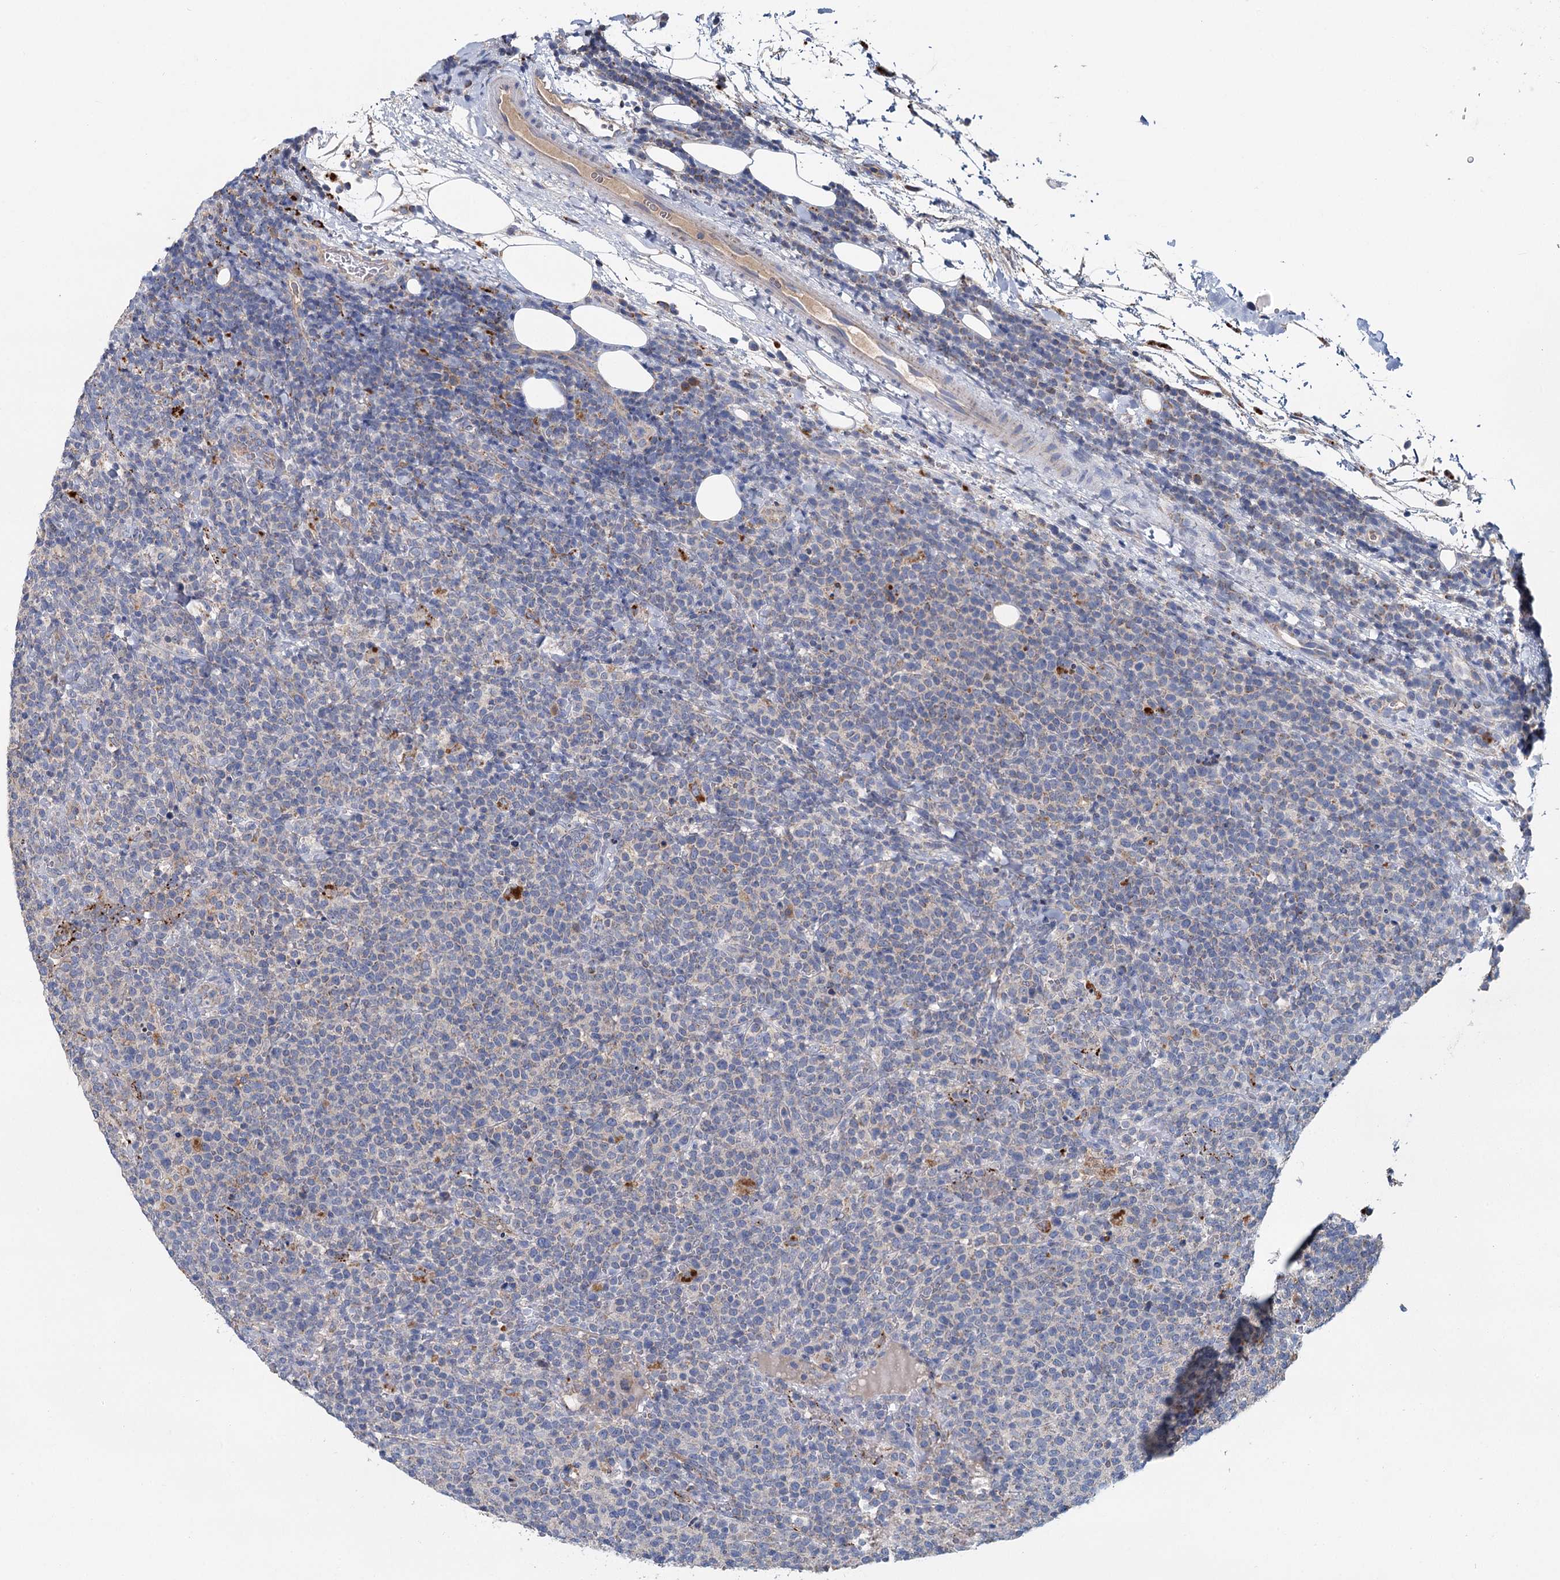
{"staining": {"intensity": "negative", "quantity": "none", "location": "none"}, "tissue": "lymphoma", "cell_type": "Tumor cells", "image_type": "cancer", "snomed": [{"axis": "morphology", "description": "Malignant lymphoma, non-Hodgkin's type, High grade"}, {"axis": "topography", "description": "Lymph node"}], "caption": "There is no significant staining in tumor cells of lymphoma.", "gene": "ANKRD16", "patient": {"sex": "male", "age": 61}}